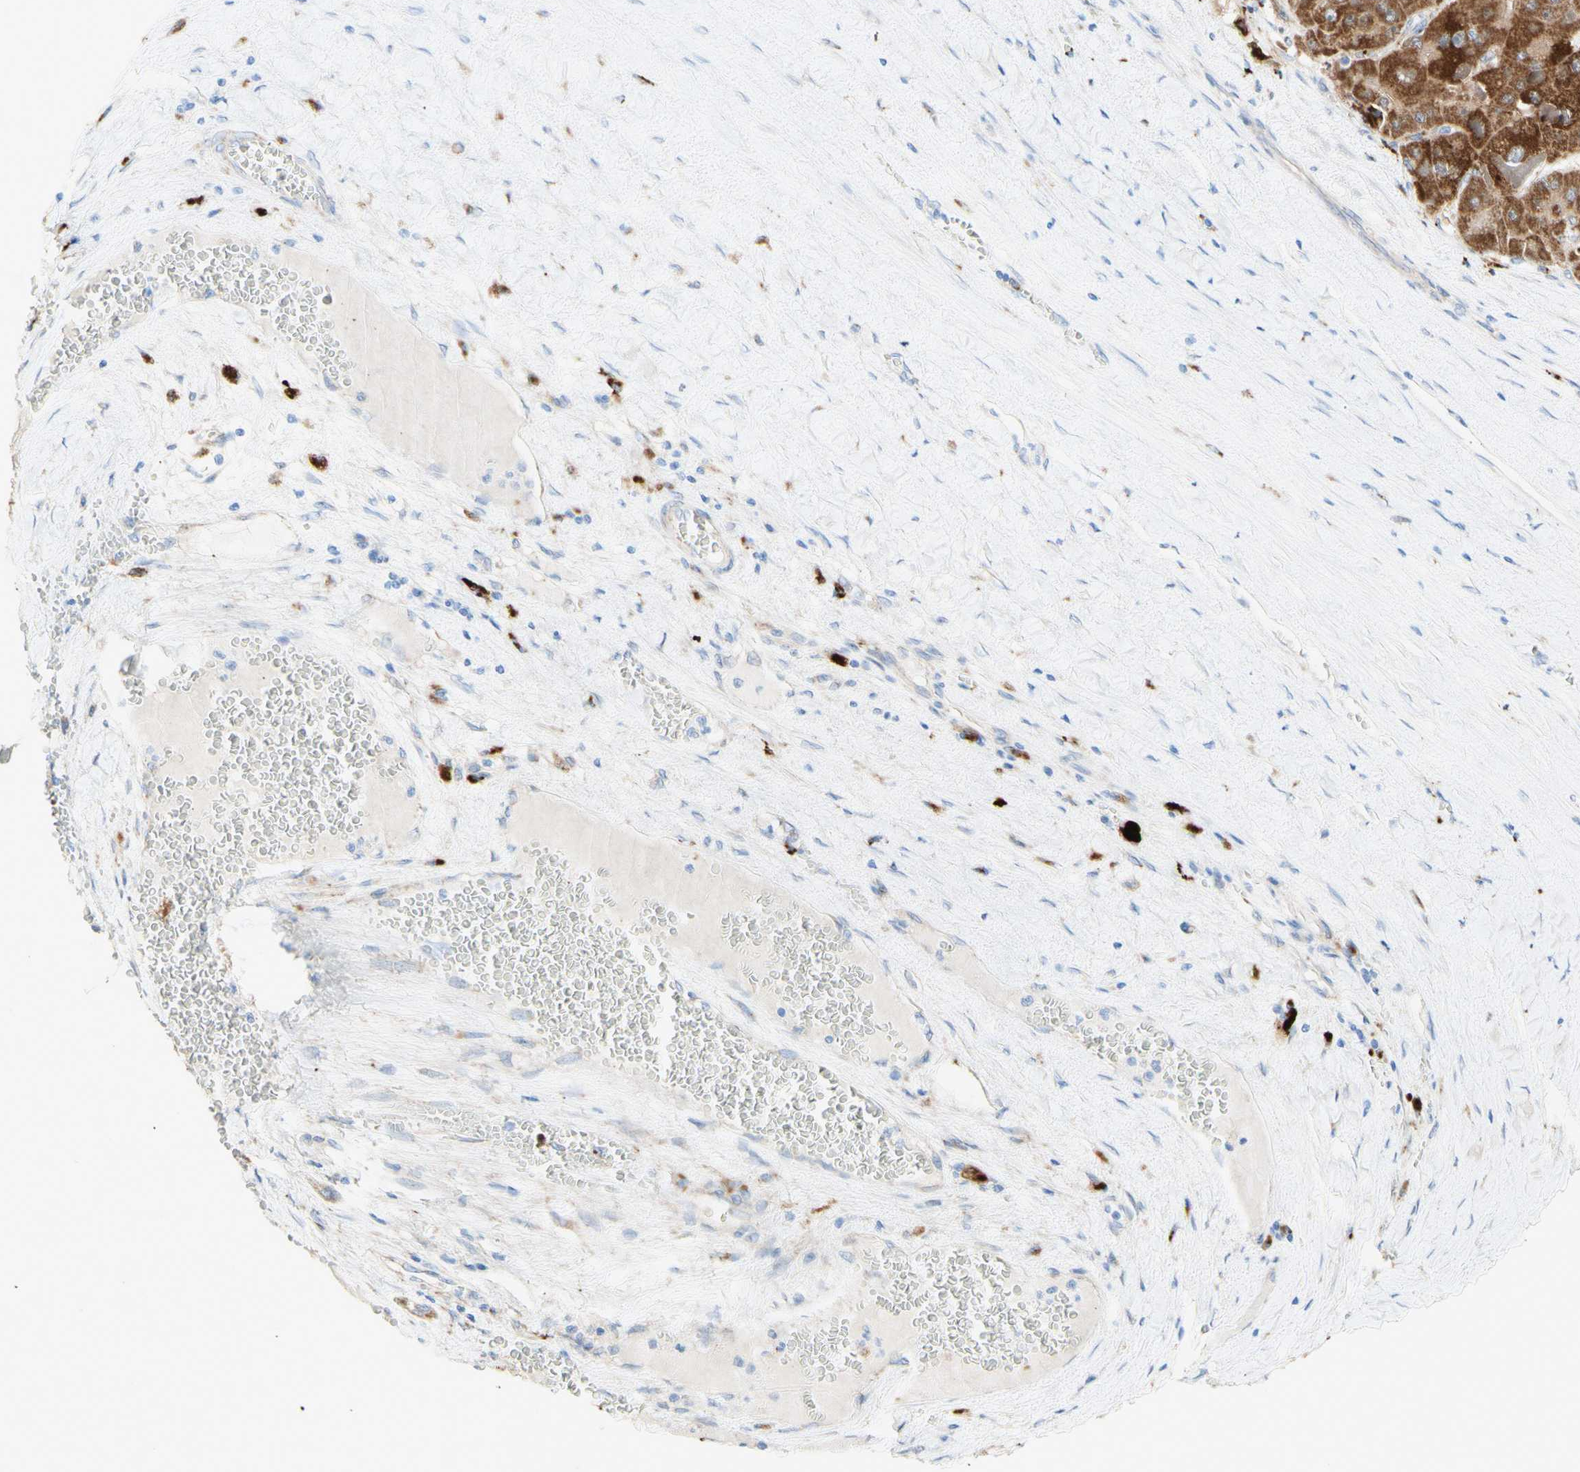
{"staining": {"intensity": "strong", "quantity": ">75%", "location": "cytoplasmic/membranous"}, "tissue": "liver cancer", "cell_type": "Tumor cells", "image_type": "cancer", "snomed": [{"axis": "morphology", "description": "Carcinoma, Hepatocellular, NOS"}, {"axis": "topography", "description": "Liver"}], "caption": "Human liver hepatocellular carcinoma stained with a protein marker shows strong staining in tumor cells.", "gene": "URB2", "patient": {"sex": "female", "age": 73}}